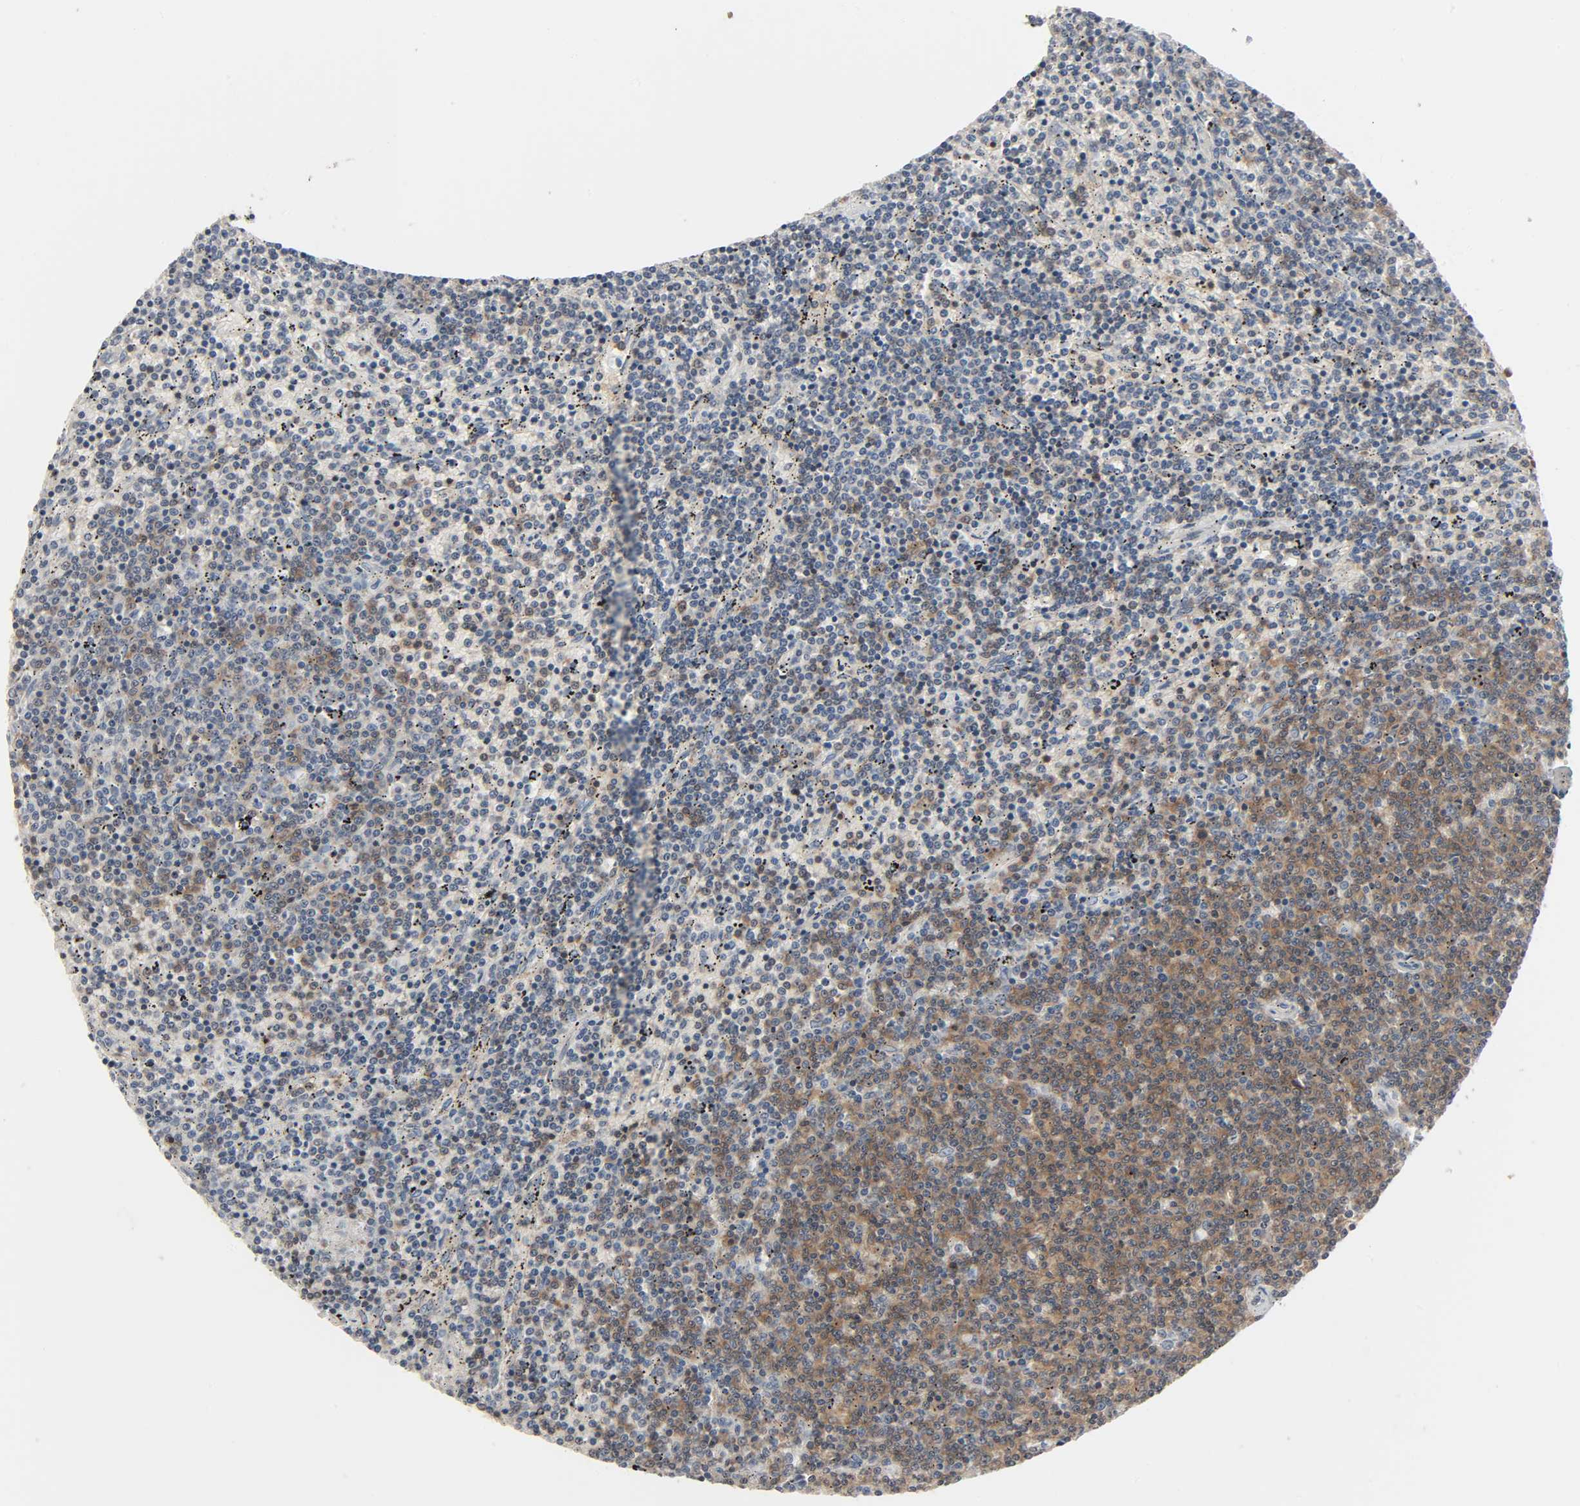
{"staining": {"intensity": "moderate", "quantity": "25%-75%", "location": "cytoplasmic/membranous,nuclear"}, "tissue": "lymphoma", "cell_type": "Tumor cells", "image_type": "cancer", "snomed": [{"axis": "morphology", "description": "Malignant lymphoma, non-Hodgkin's type, Low grade"}, {"axis": "topography", "description": "Spleen"}], "caption": "High-power microscopy captured an immunohistochemistry (IHC) micrograph of lymphoma, revealing moderate cytoplasmic/membranous and nuclear expression in about 25%-75% of tumor cells.", "gene": "PLEKHA2", "patient": {"sex": "female", "age": 50}}